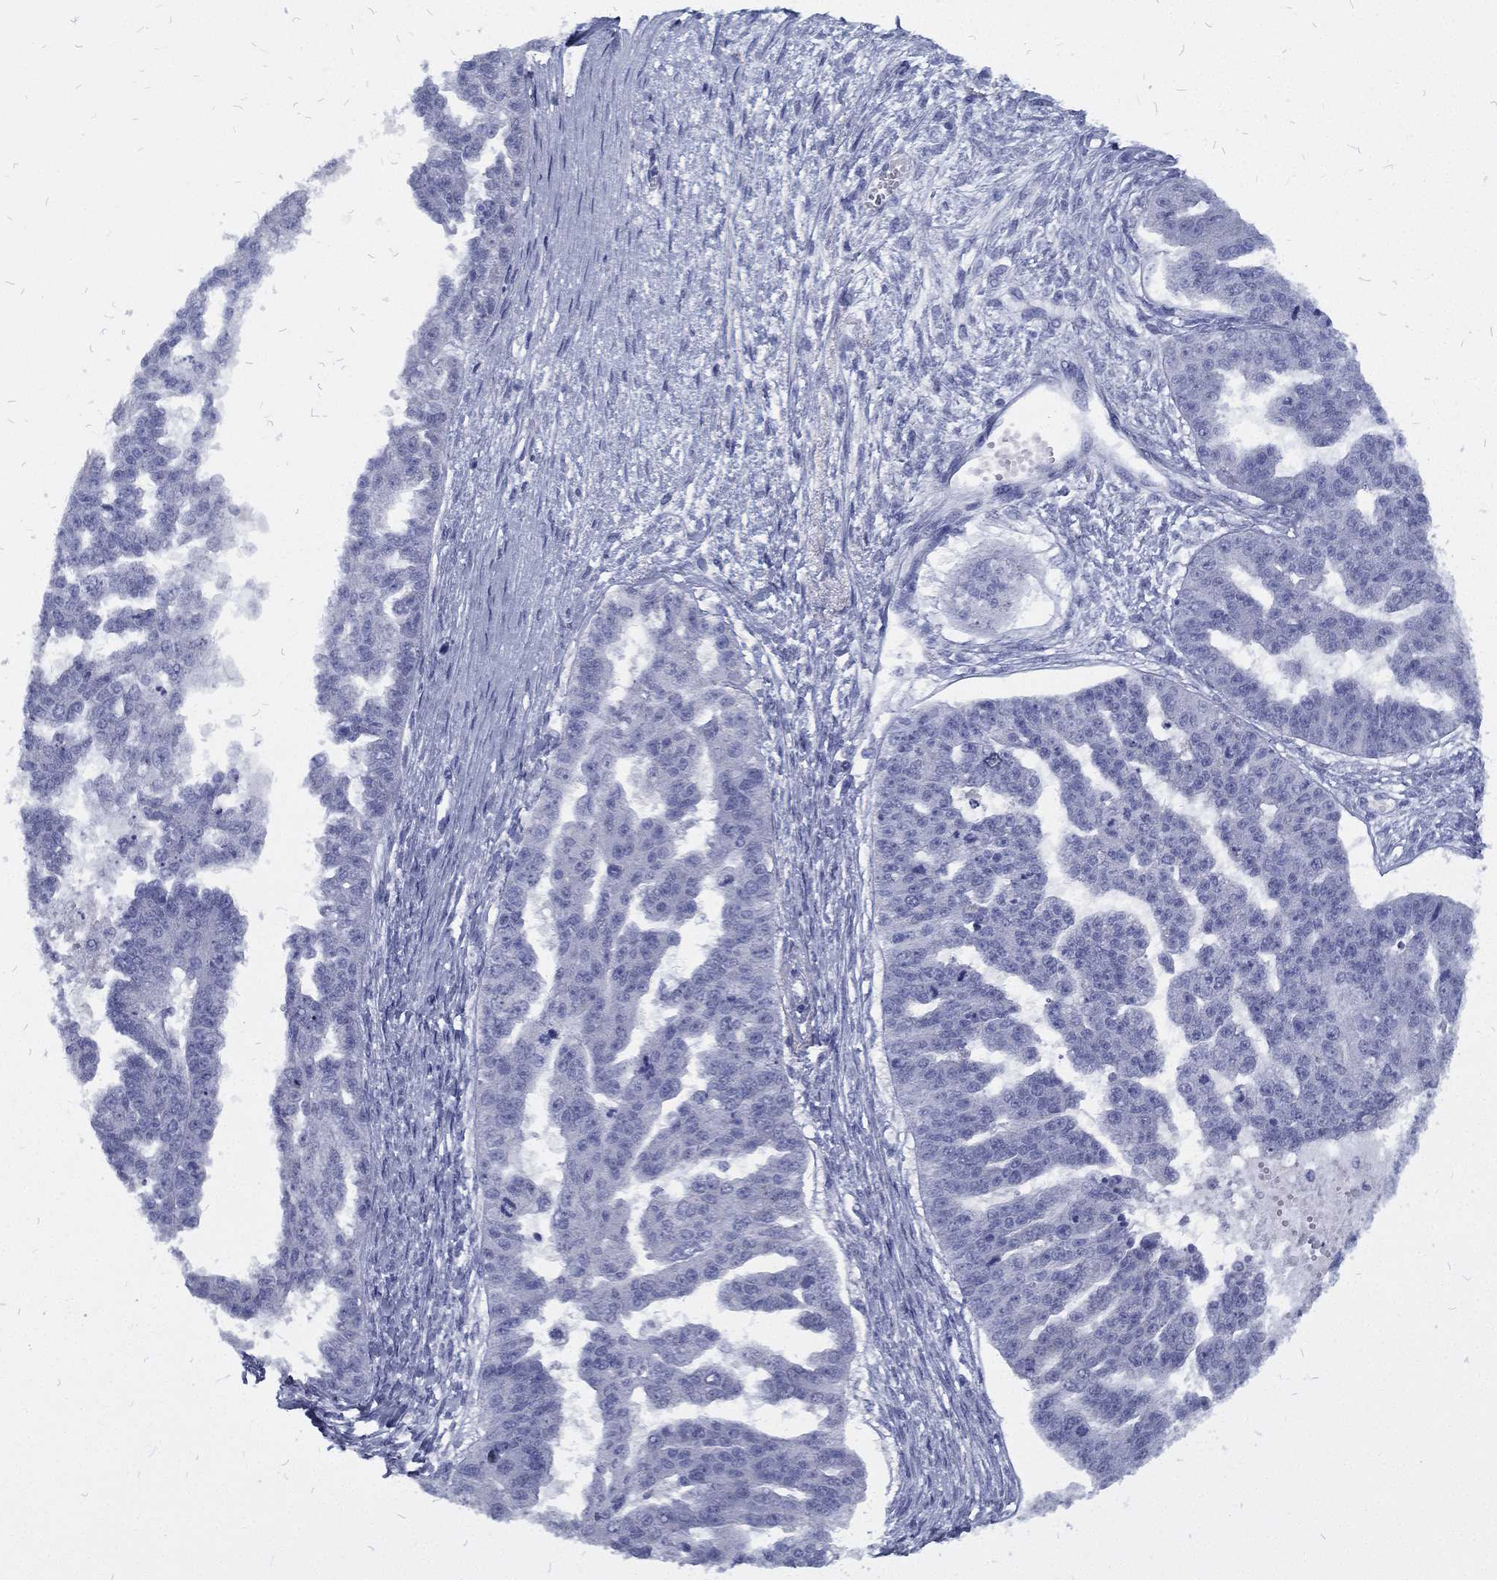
{"staining": {"intensity": "negative", "quantity": "none", "location": "none"}, "tissue": "ovarian cancer", "cell_type": "Tumor cells", "image_type": "cancer", "snomed": [{"axis": "morphology", "description": "Cystadenocarcinoma, serous, NOS"}, {"axis": "topography", "description": "Ovary"}], "caption": "Tumor cells show no significant expression in ovarian serous cystadenocarcinoma.", "gene": "RSPH4A", "patient": {"sex": "female", "age": 58}}